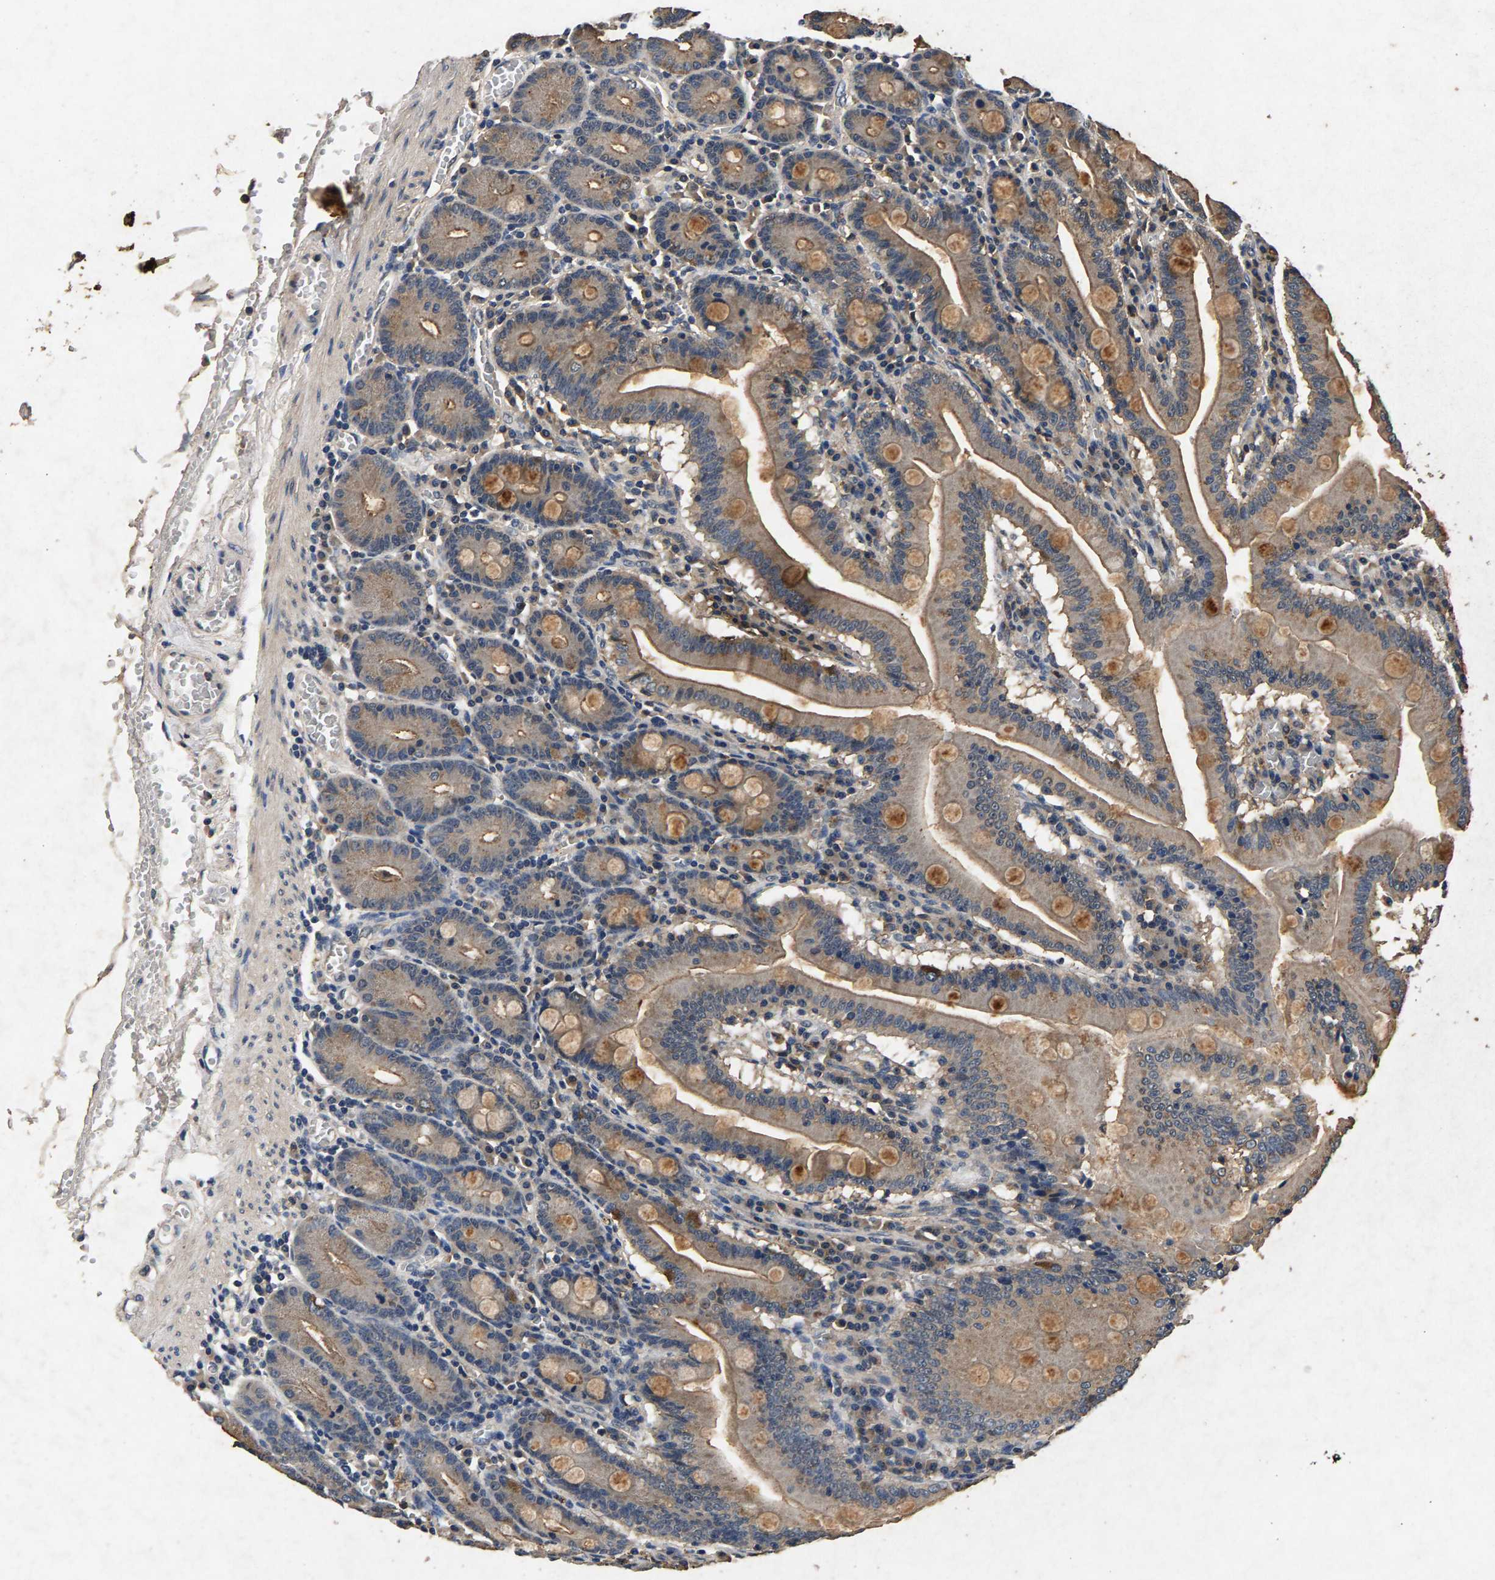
{"staining": {"intensity": "moderate", "quantity": ">75%", "location": "cytoplasmic/membranous"}, "tissue": "small intestine", "cell_type": "Glandular cells", "image_type": "normal", "snomed": [{"axis": "morphology", "description": "Normal tissue, NOS"}, {"axis": "topography", "description": "Small intestine"}], "caption": "Small intestine stained with DAB IHC shows medium levels of moderate cytoplasmic/membranous expression in about >75% of glandular cells. The staining was performed using DAB (3,3'-diaminobenzidine), with brown indicating positive protein expression. Nuclei are stained blue with hematoxylin.", "gene": "PPP1CC", "patient": {"sex": "male", "age": 71}}